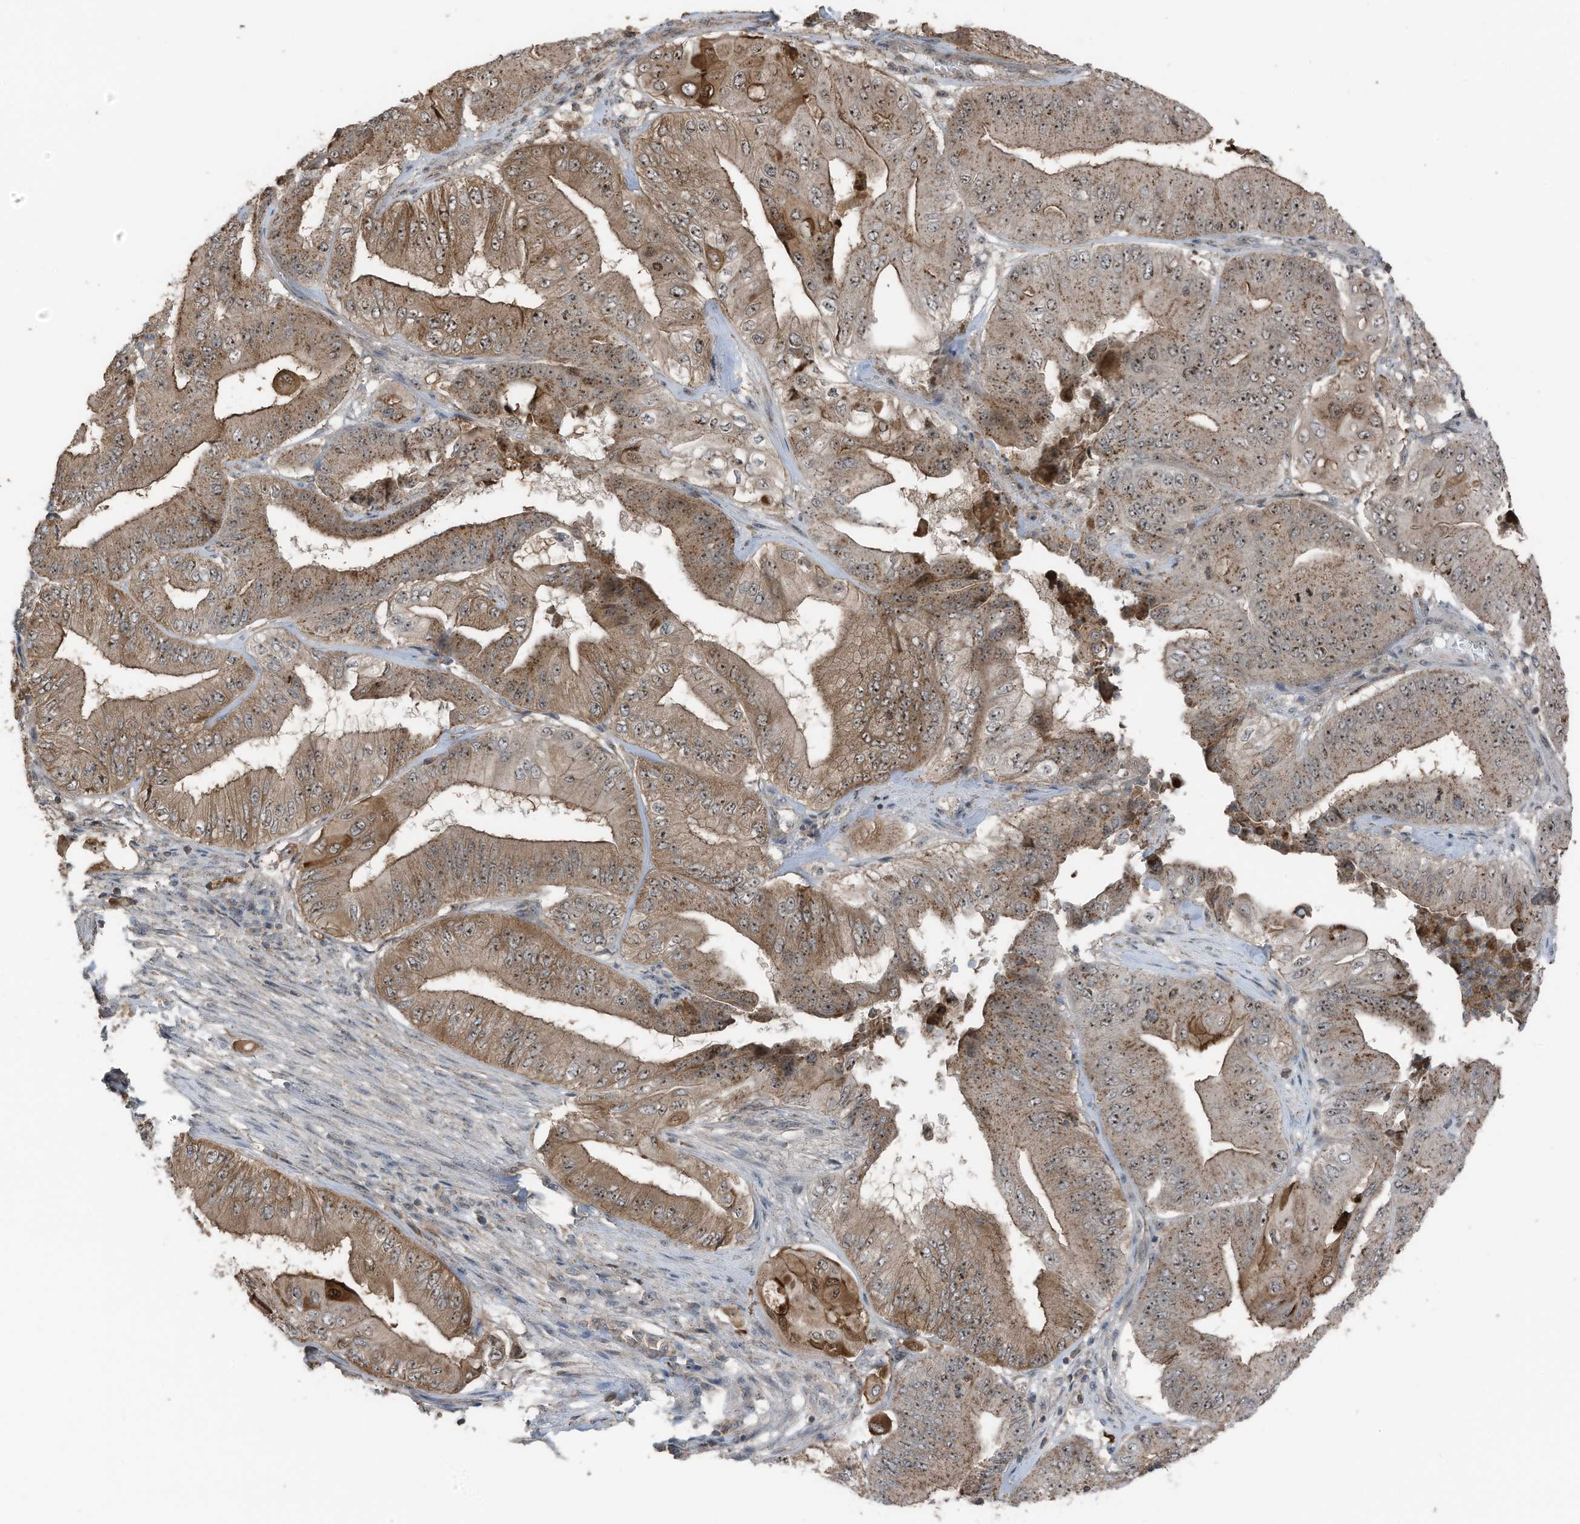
{"staining": {"intensity": "moderate", "quantity": ">75%", "location": "cytoplasmic/membranous,nuclear"}, "tissue": "pancreatic cancer", "cell_type": "Tumor cells", "image_type": "cancer", "snomed": [{"axis": "morphology", "description": "Adenocarcinoma, NOS"}, {"axis": "topography", "description": "Pancreas"}], "caption": "Pancreatic adenocarcinoma stained with immunohistochemistry (IHC) demonstrates moderate cytoplasmic/membranous and nuclear staining in about >75% of tumor cells.", "gene": "UTP3", "patient": {"sex": "female", "age": 77}}